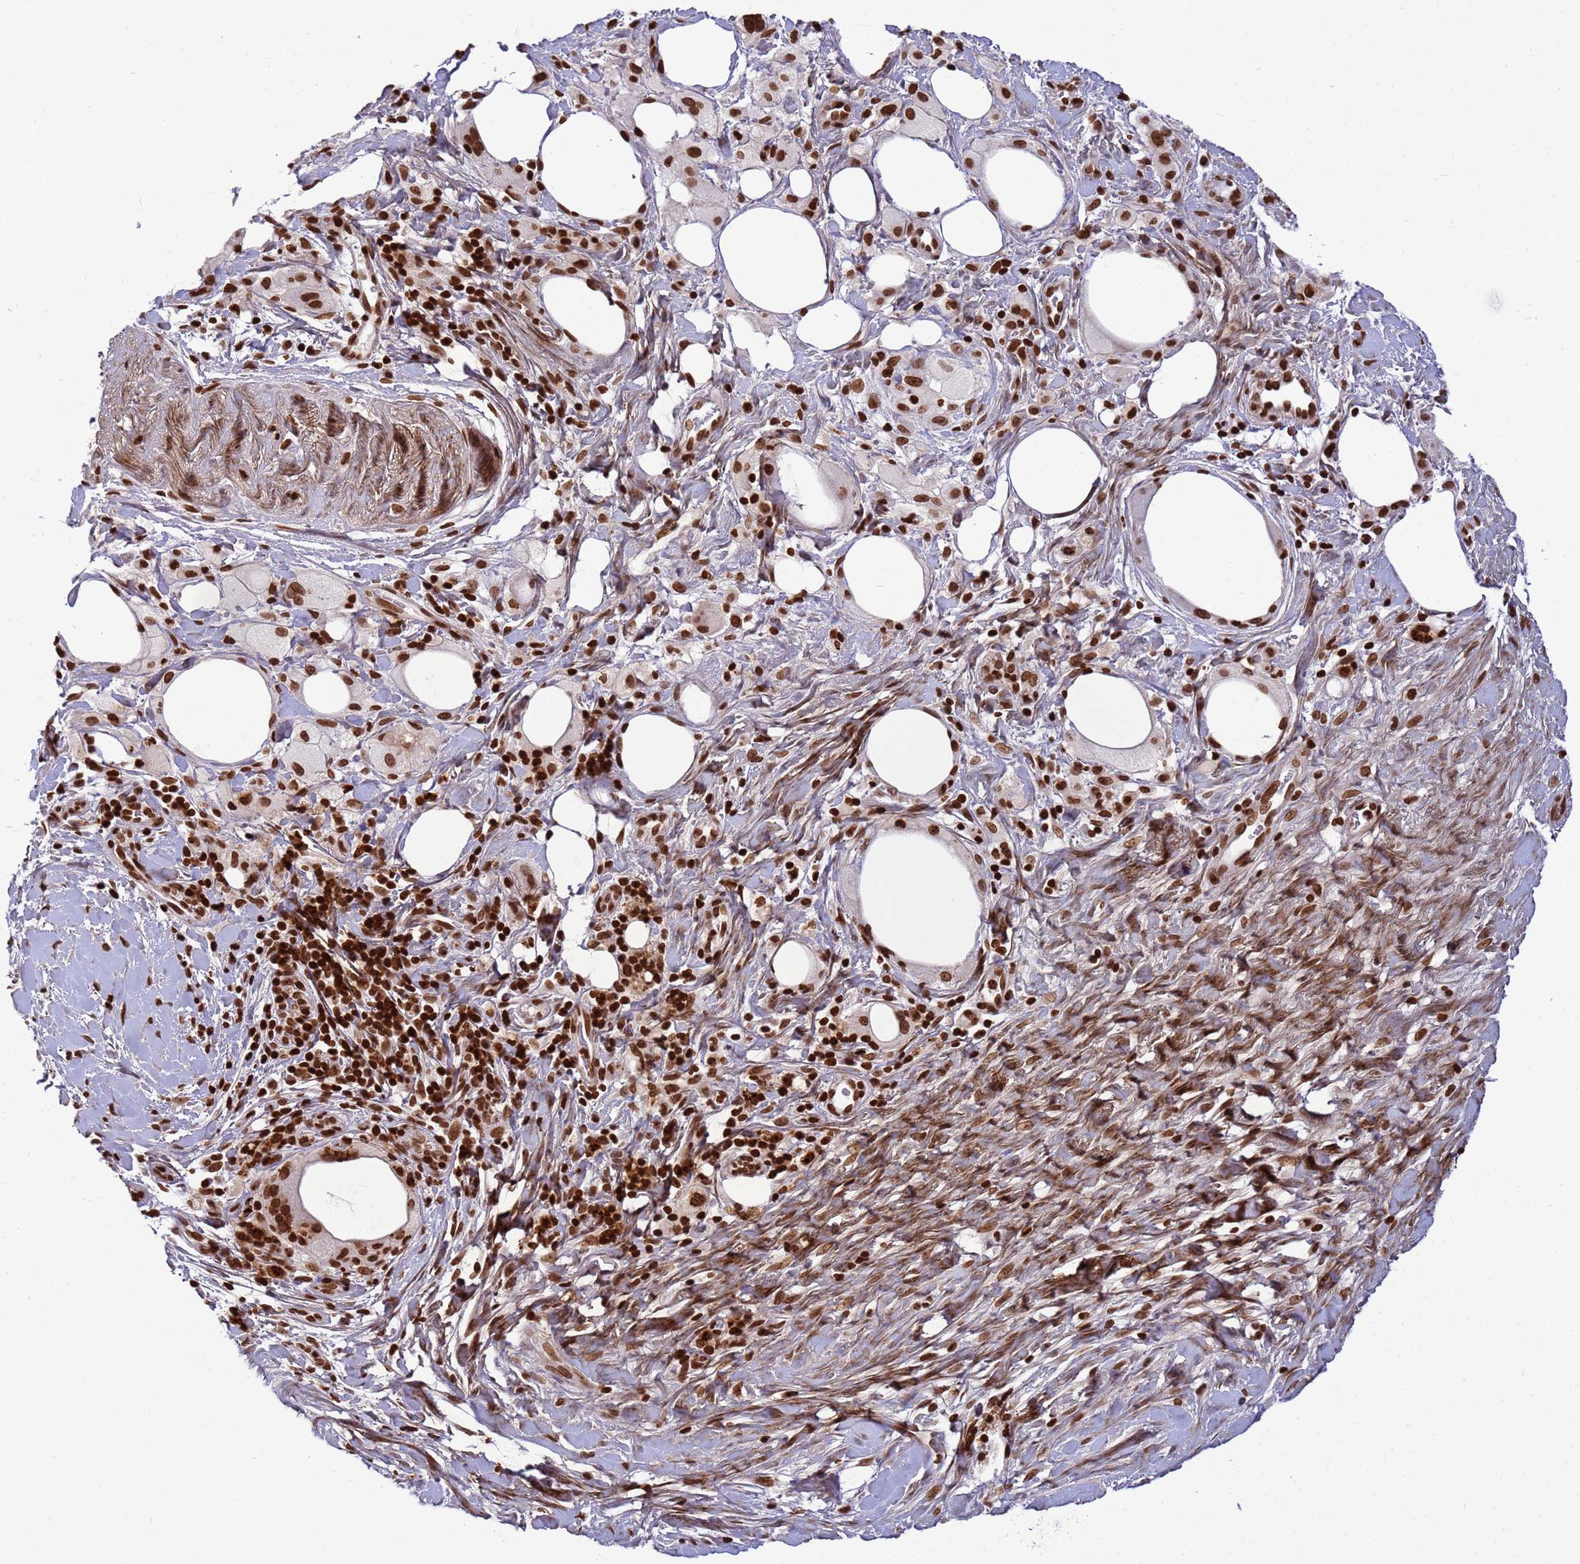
{"staining": {"intensity": "strong", "quantity": ">75%", "location": "nuclear"}, "tissue": "pancreatic cancer", "cell_type": "Tumor cells", "image_type": "cancer", "snomed": [{"axis": "morphology", "description": "Adenocarcinoma, NOS"}, {"axis": "topography", "description": "Pancreas"}], "caption": "Protein staining reveals strong nuclear positivity in about >75% of tumor cells in pancreatic cancer.", "gene": "H3-3B", "patient": {"sex": "male", "age": 58}}